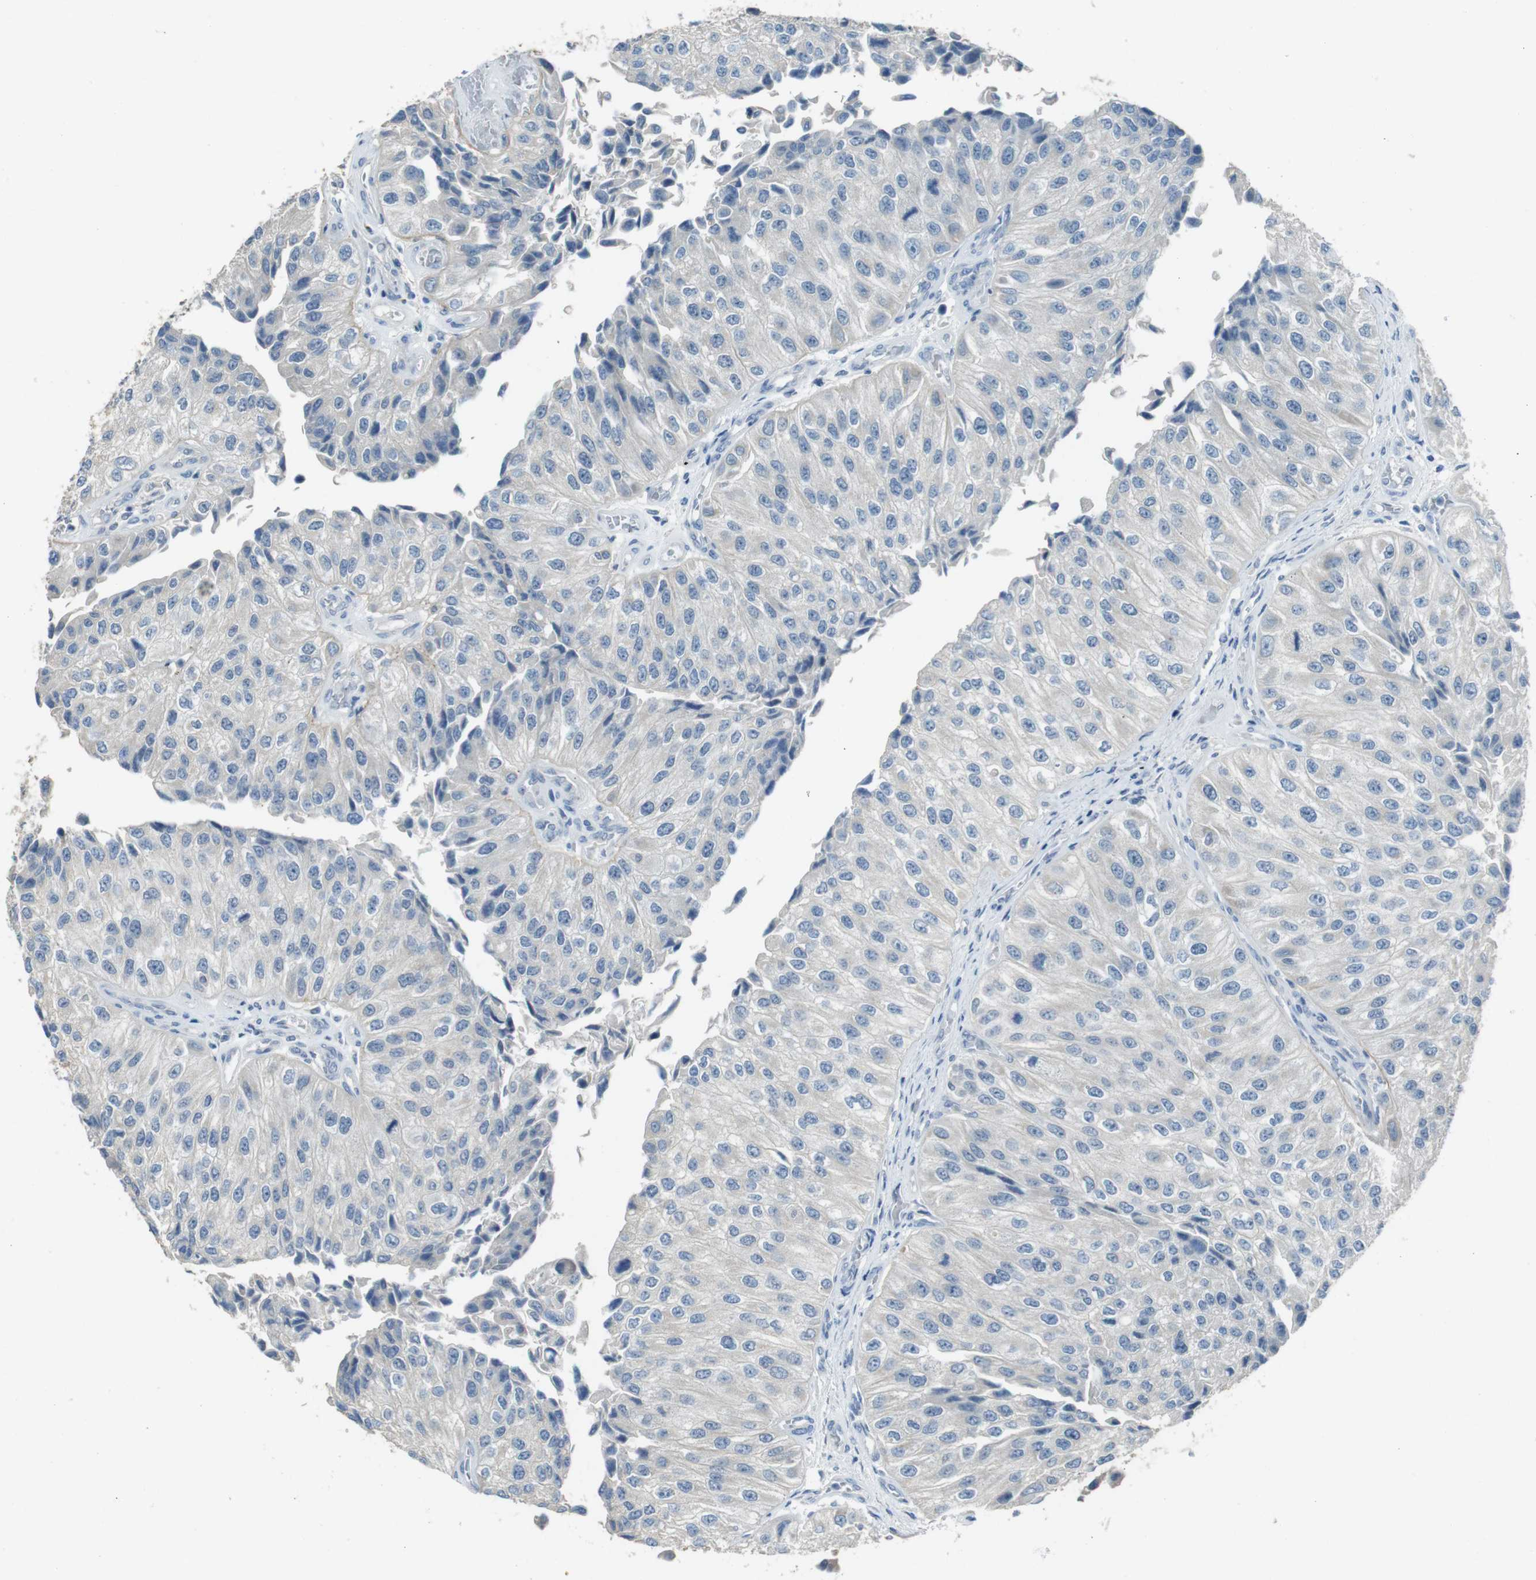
{"staining": {"intensity": "negative", "quantity": "none", "location": "none"}, "tissue": "urothelial cancer", "cell_type": "Tumor cells", "image_type": "cancer", "snomed": [{"axis": "morphology", "description": "Urothelial carcinoma, High grade"}, {"axis": "topography", "description": "Kidney"}, {"axis": "topography", "description": "Urinary bladder"}], "caption": "Tumor cells are negative for brown protein staining in urothelial cancer.", "gene": "ENTPD7", "patient": {"sex": "male", "age": 77}}